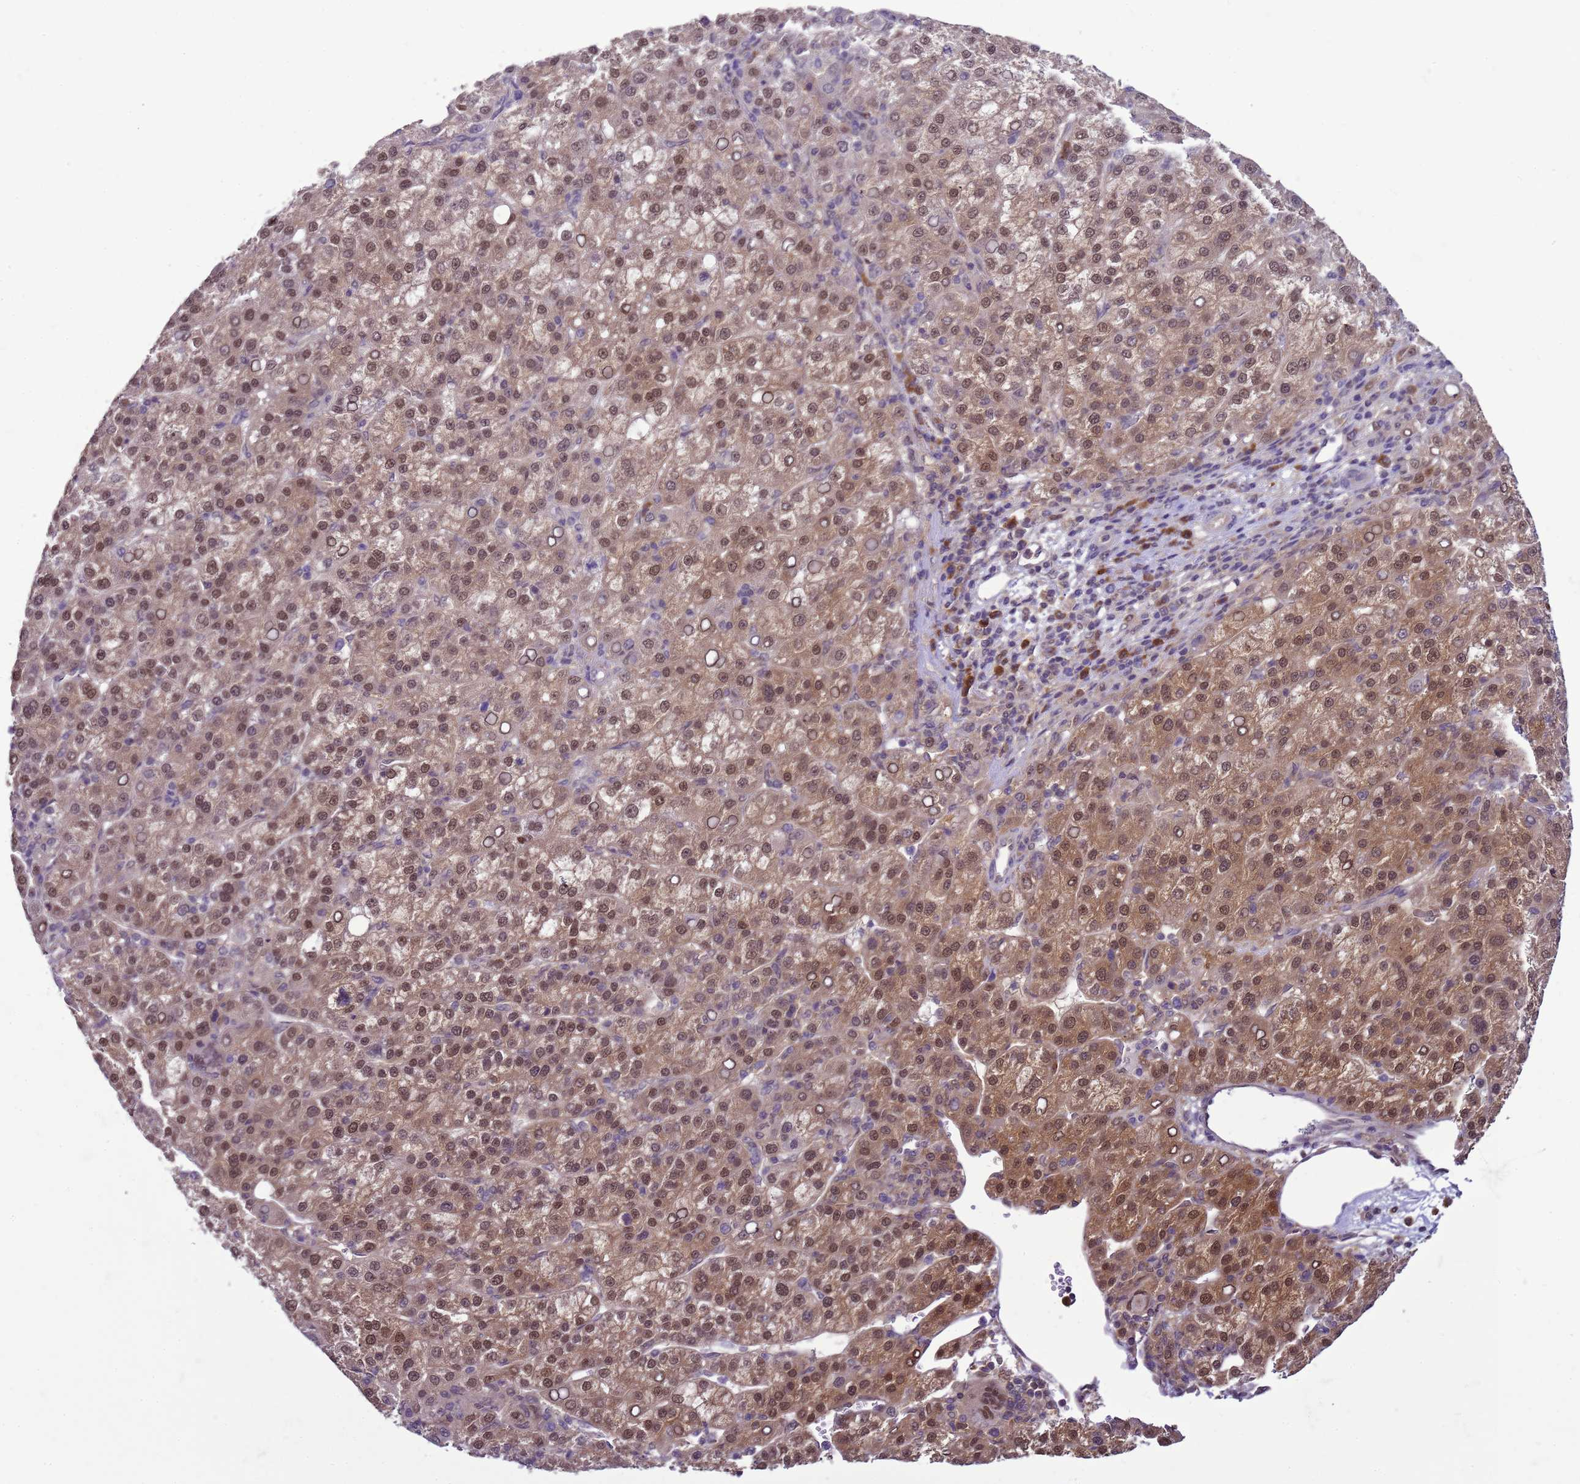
{"staining": {"intensity": "moderate", "quantity": ">75%", "location": "cytoplasmic/membranous,nuclear"}, "tissue": "liver cancer", "cell_type": "Tumor cells", "image_type": "cancer", "snomed": [{"axis": "morphology", "description": "Carcinoma, Hepatocellular, NOS"}, {"axis": "topography", "description": "Liver"}], "caption": "Immunohistochemistry (IHC) photomicrograph of hepatocellular carcinoma (liver) stained for a protein (brown), which demonstrates medium levels of moderate cytoplasmic/membranous and nuclear staining in about >75% of tumor cells.", "gene": "DDI2", "patient": {"sex": "female", "age": 58}}